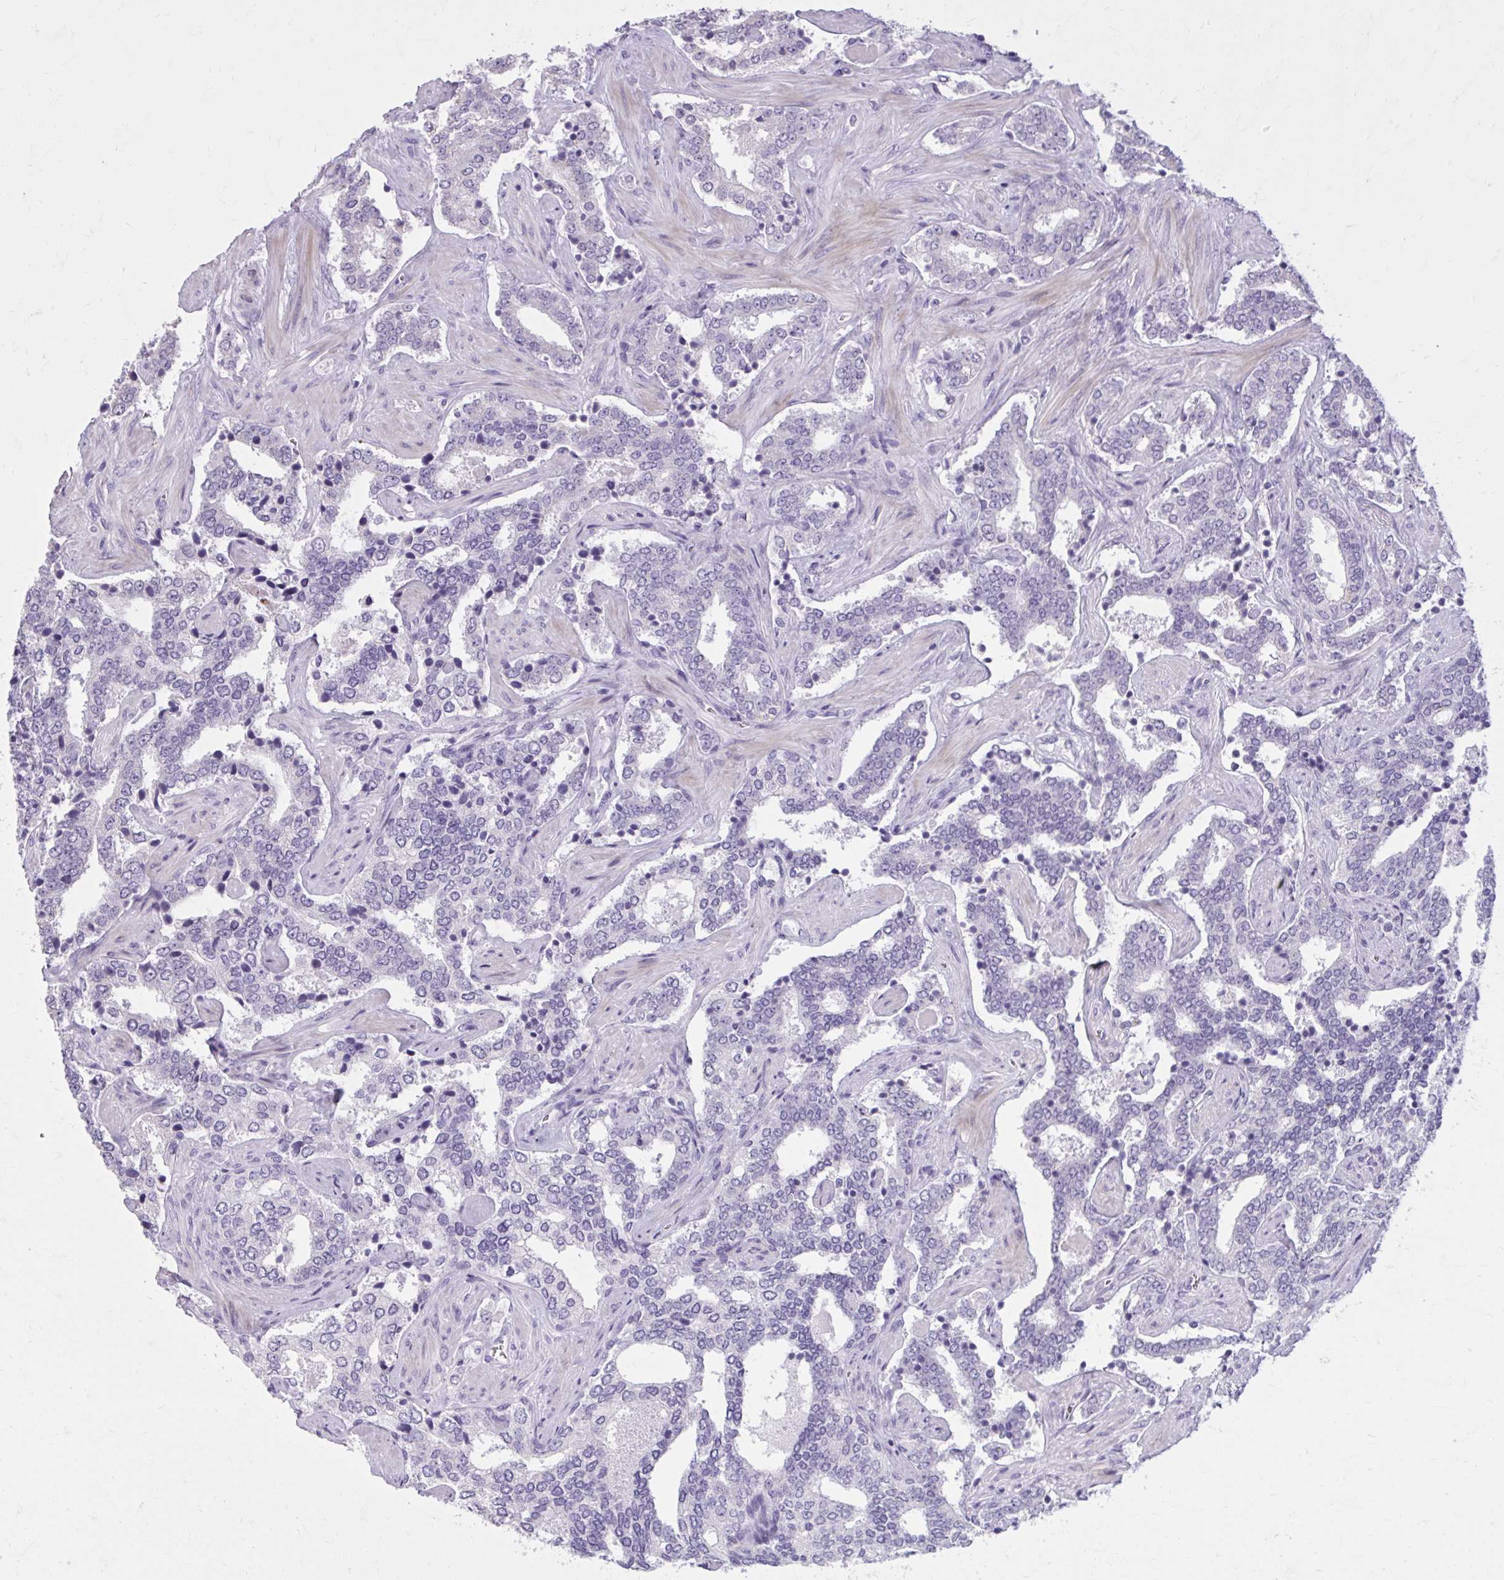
{"staining": {"intensity": "negative", "quantity": "none", "location": "none"}, "tissue": "prostate cancer", "cell_type": "Tumor cells", "image_type": "cancer", "snomed": [{"axis": "morphology", "description": "Adenocarcinoma, High grade"}, {"axis": "topography", "description": "Prostate"}], "caption": "IHC image of neoplastic tissue: human adenocarcinoma (high-grade) (prostate) stained with DAB (3,3'-diaminobenzidine) reveals no significant protein staining in tumor cells.", "gene": "OR4B1", "patient": {"sex": "male", "age": 60}}